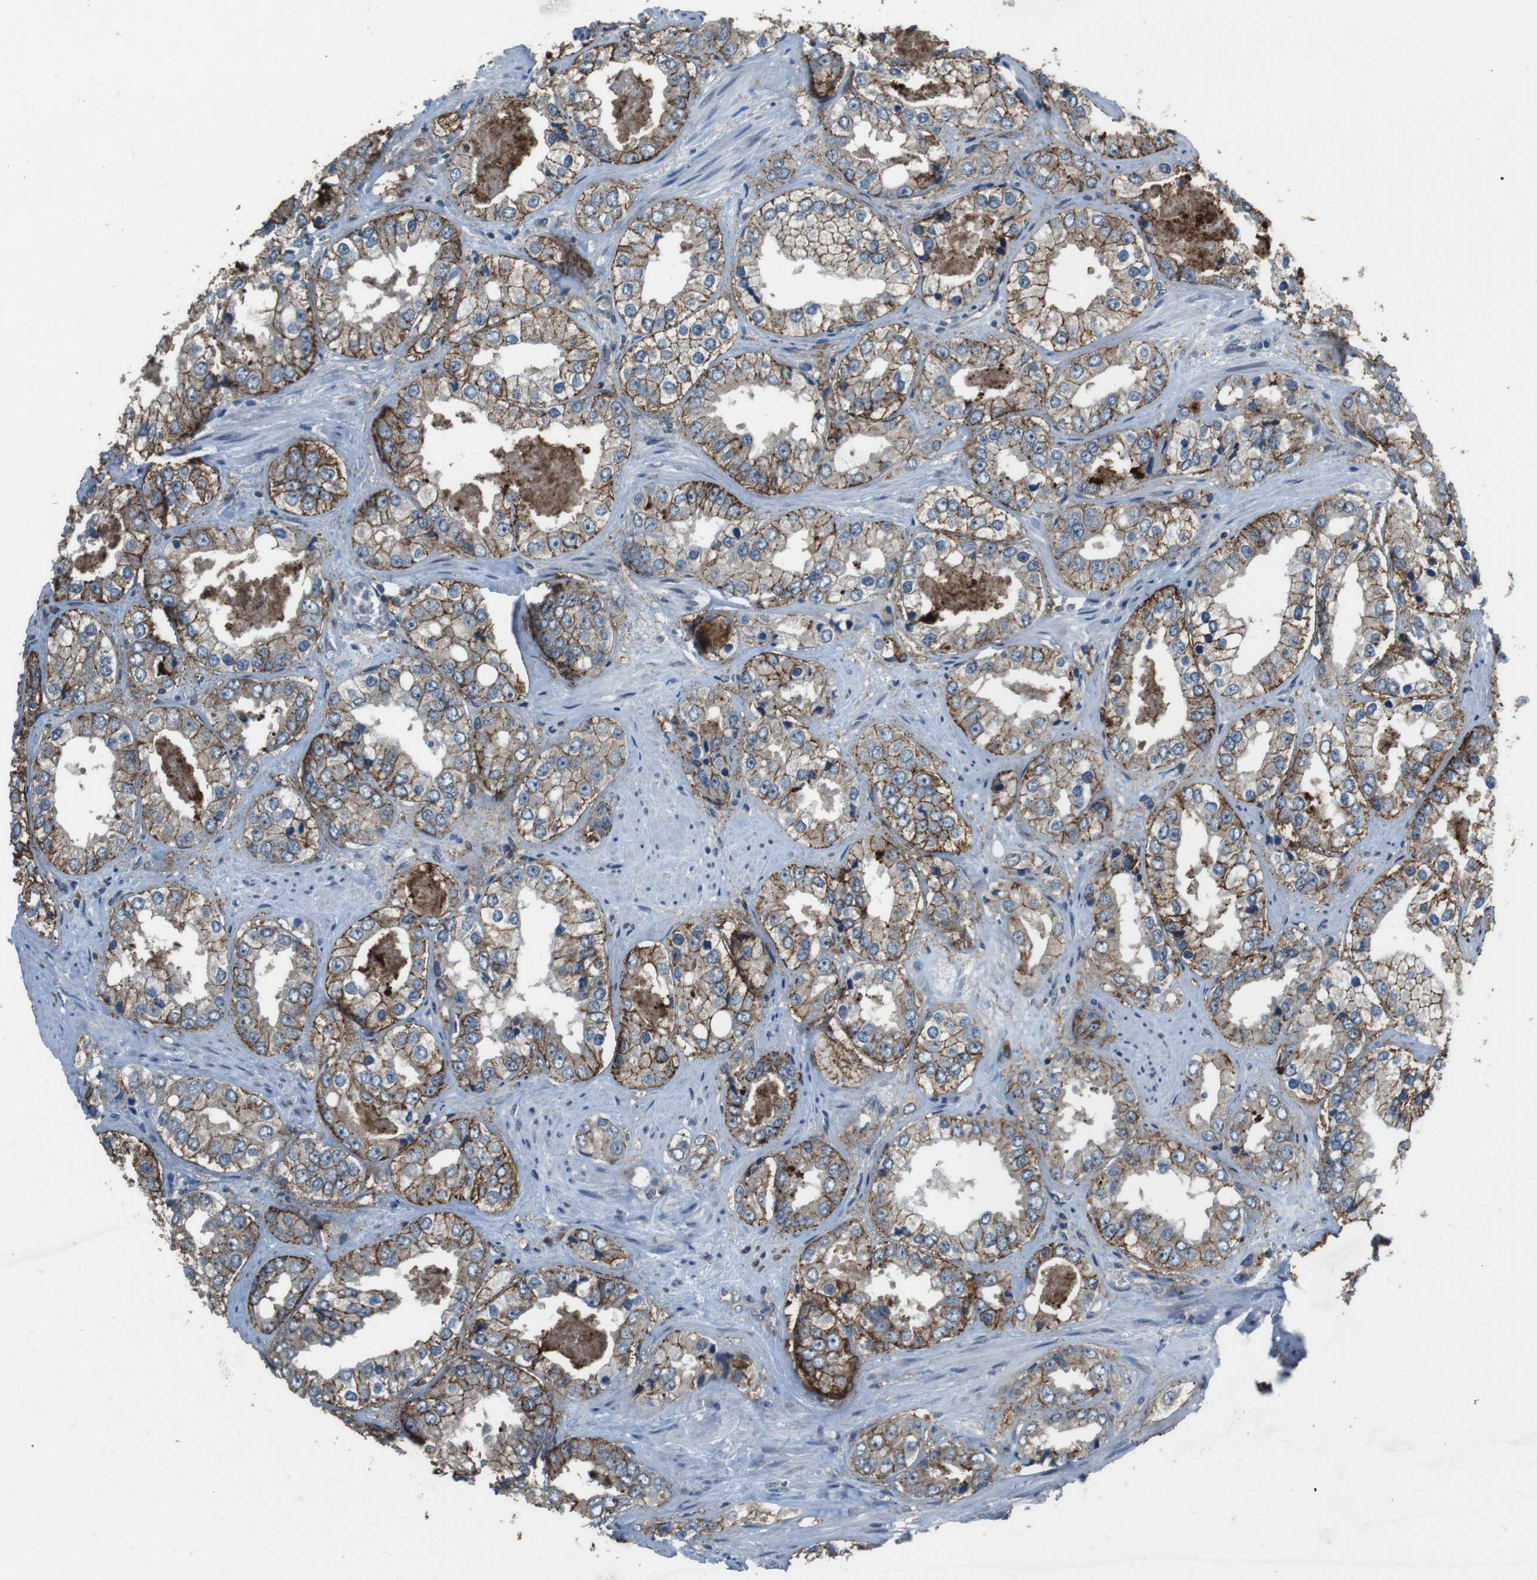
{"staining": {"intensity": "moderate", "quantity": ">75%", "location": "cytoplasmic/membranous"}, "tissue": "prostate cancer", "cell_type": "Tumor cells", "image_type": "cancer", "snomed": [{"axis": "morphology", "description": "Adenocarcinoma, High grade"}, {"axis": "topography", "description": "Prostate"}], "caption": "Protein expression analysis of human prostate high-grade adenocarcinoma reveals moderate cytoplasmic/membranous staining in approximately >75% of tumor cells.", "gene": "CLDN7", "patient": {"sex": "male", "age": 61}}